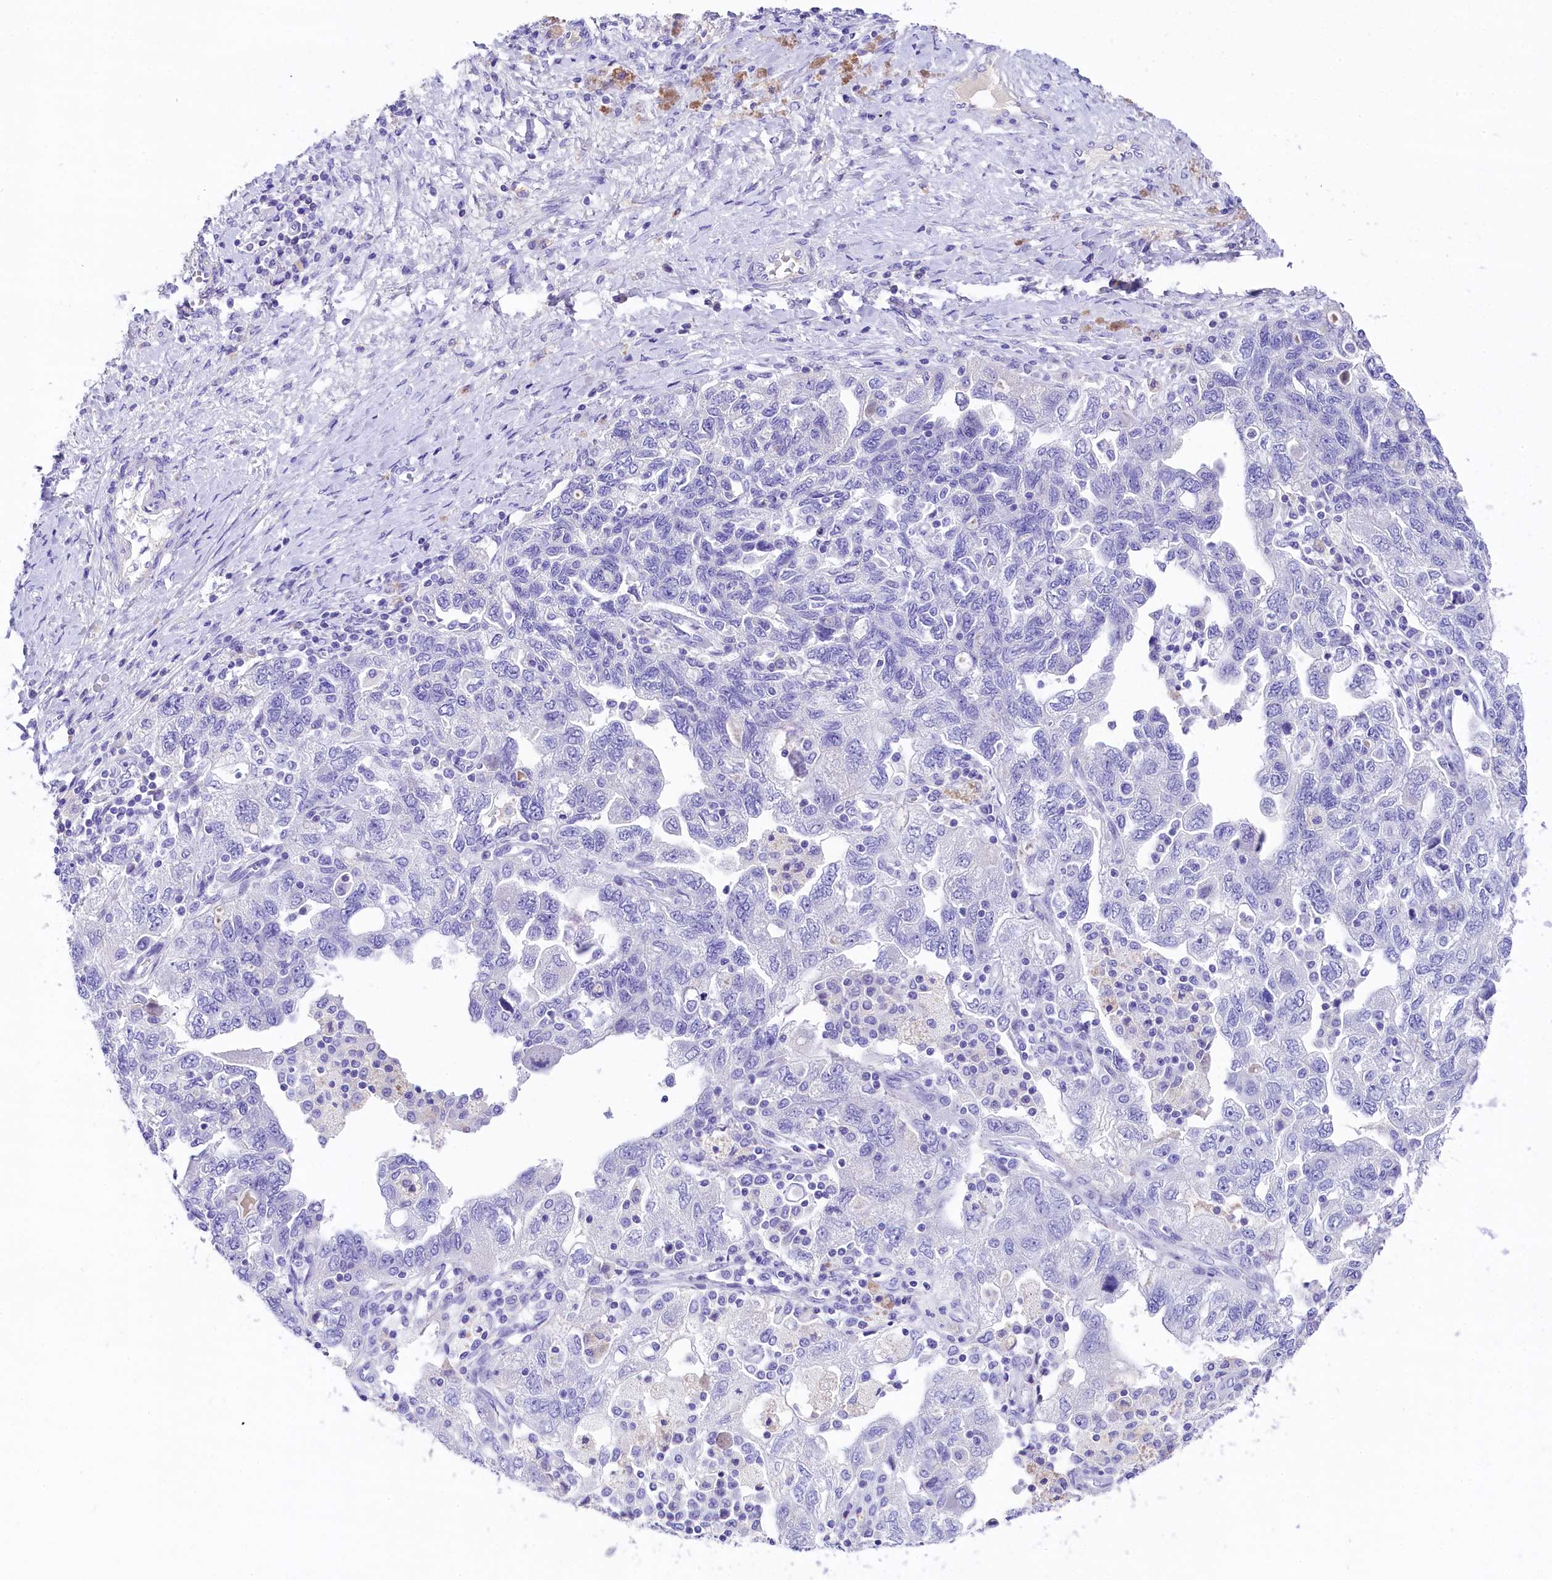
{"staining": {"intensity": "negative", "quantity": "none", "location": "none"}, "tissue": "ovarian cancer", "cell_type": "Tumor cells", "image_type": "cancer", "snomed": [{"axis": "morphology", "description": "Carcinoma, NOS"}, {"axis": "morphology", "description": "Cystadenocarcinoma, serous, NOS"}, {"axis": "topography", "description": "Ovary"}], "caption": "Immunohistochemistry (IHC) image of neoplastic tissue: human ovarian cancer stained with DAB demonstrates no significant protein expression in tumor cells.", "gene": "SKIDA1", "patient": {"sex": "female", "age": 69}}